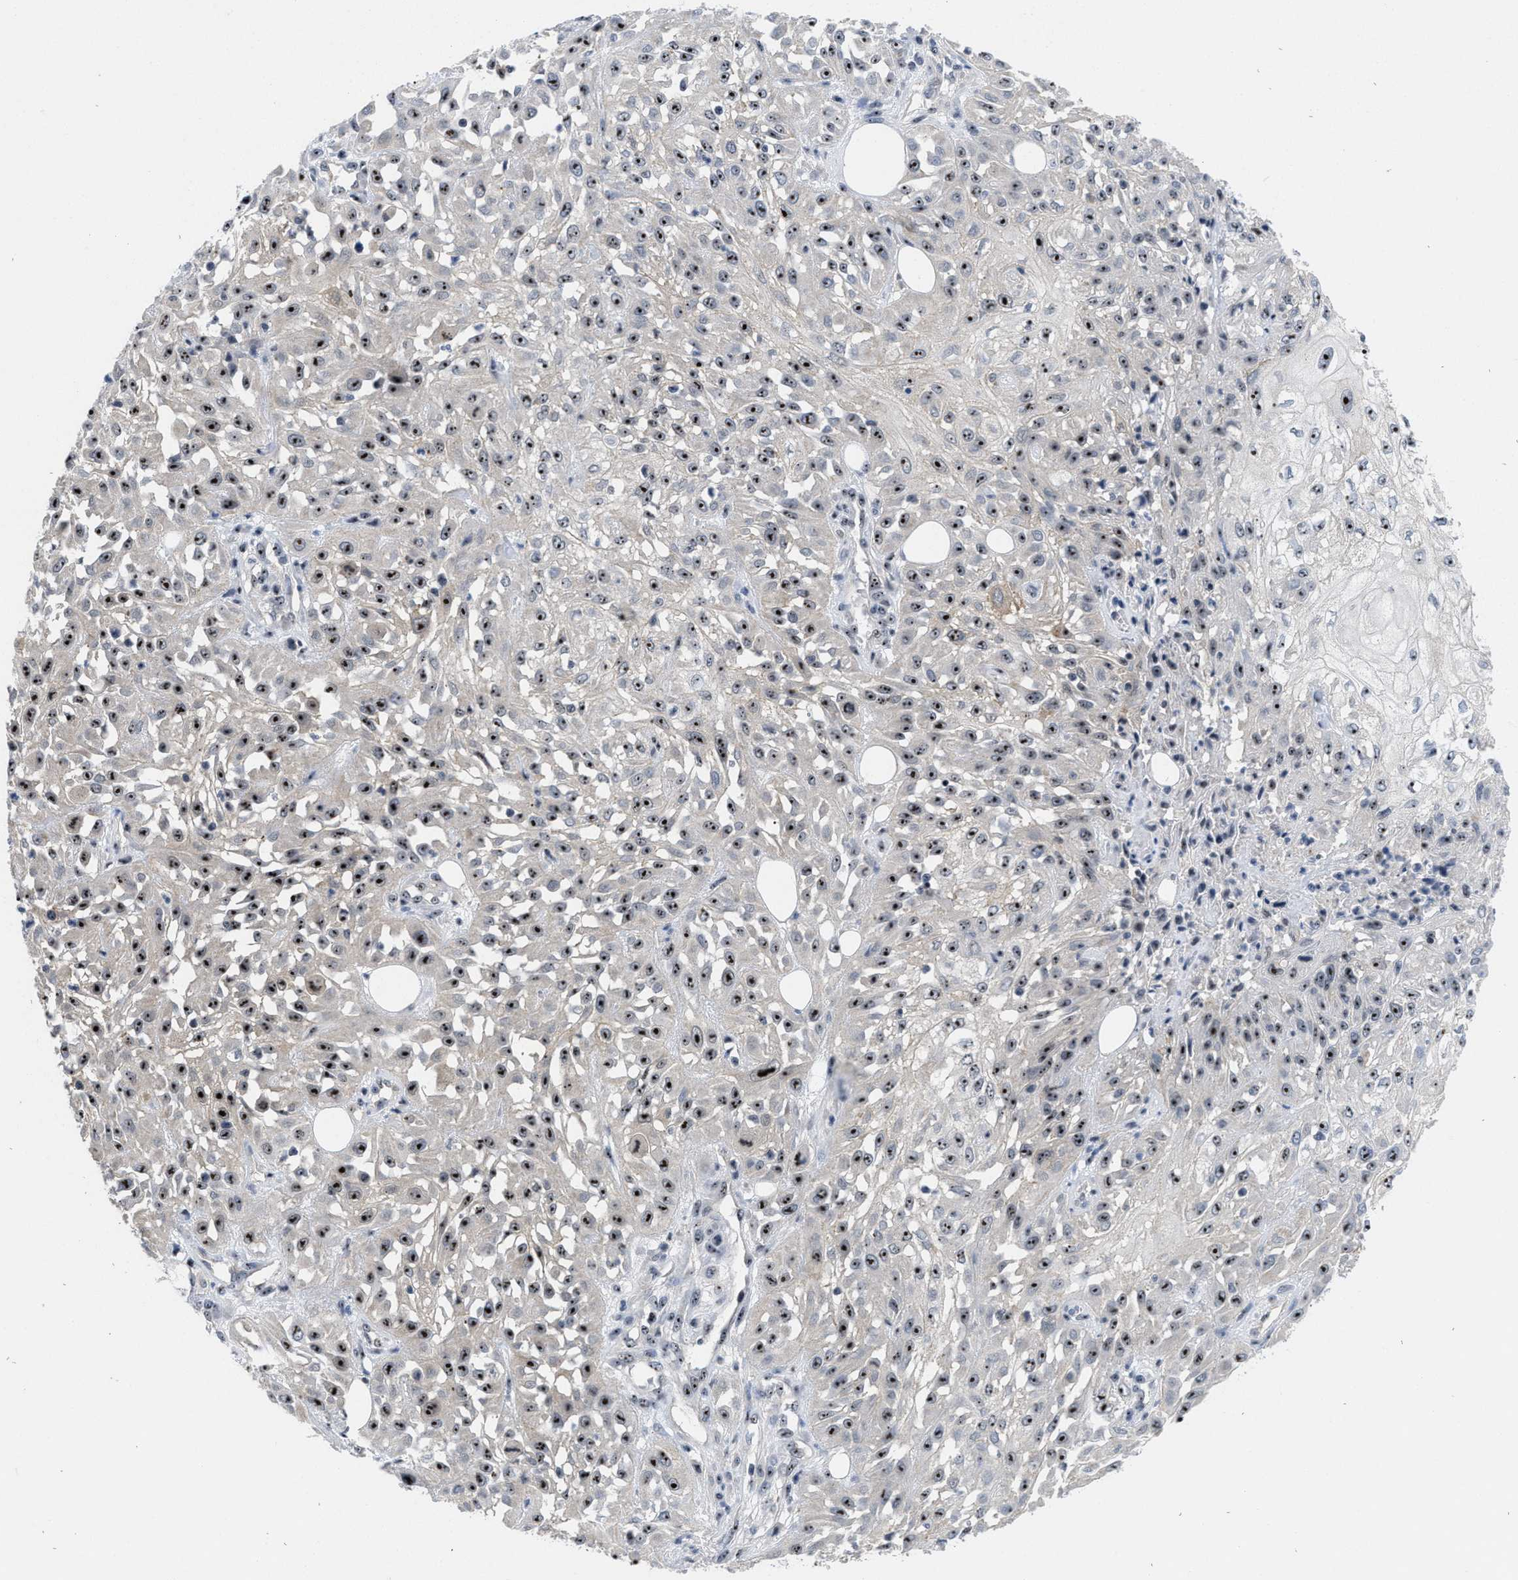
{"staining": {"intensity": "strong", "quantity": ">75%", "location": "nuclear"}, "tissue": "skin cancer", "cell_type": "Tumor cells", "image_type": "cancer", "snomed": [{"axis": "morphology", "description": "Squamous cell carcinoma, NOS"}, {"axis": "morphology", "description": "Squamous cell carcinoma, metastatic, NOS"}, {"axis": "topography", "description": "Skin"}, {"axis": "topography", "description": "Lymph node"}], "caption": "Strong nuclear staining for a protein is identified in approximately >75% of tumor cells of skin squamous cell carcinoma using IHC.", "gene": "NOP58", "patient": {"sex": "male", "age": 75}}